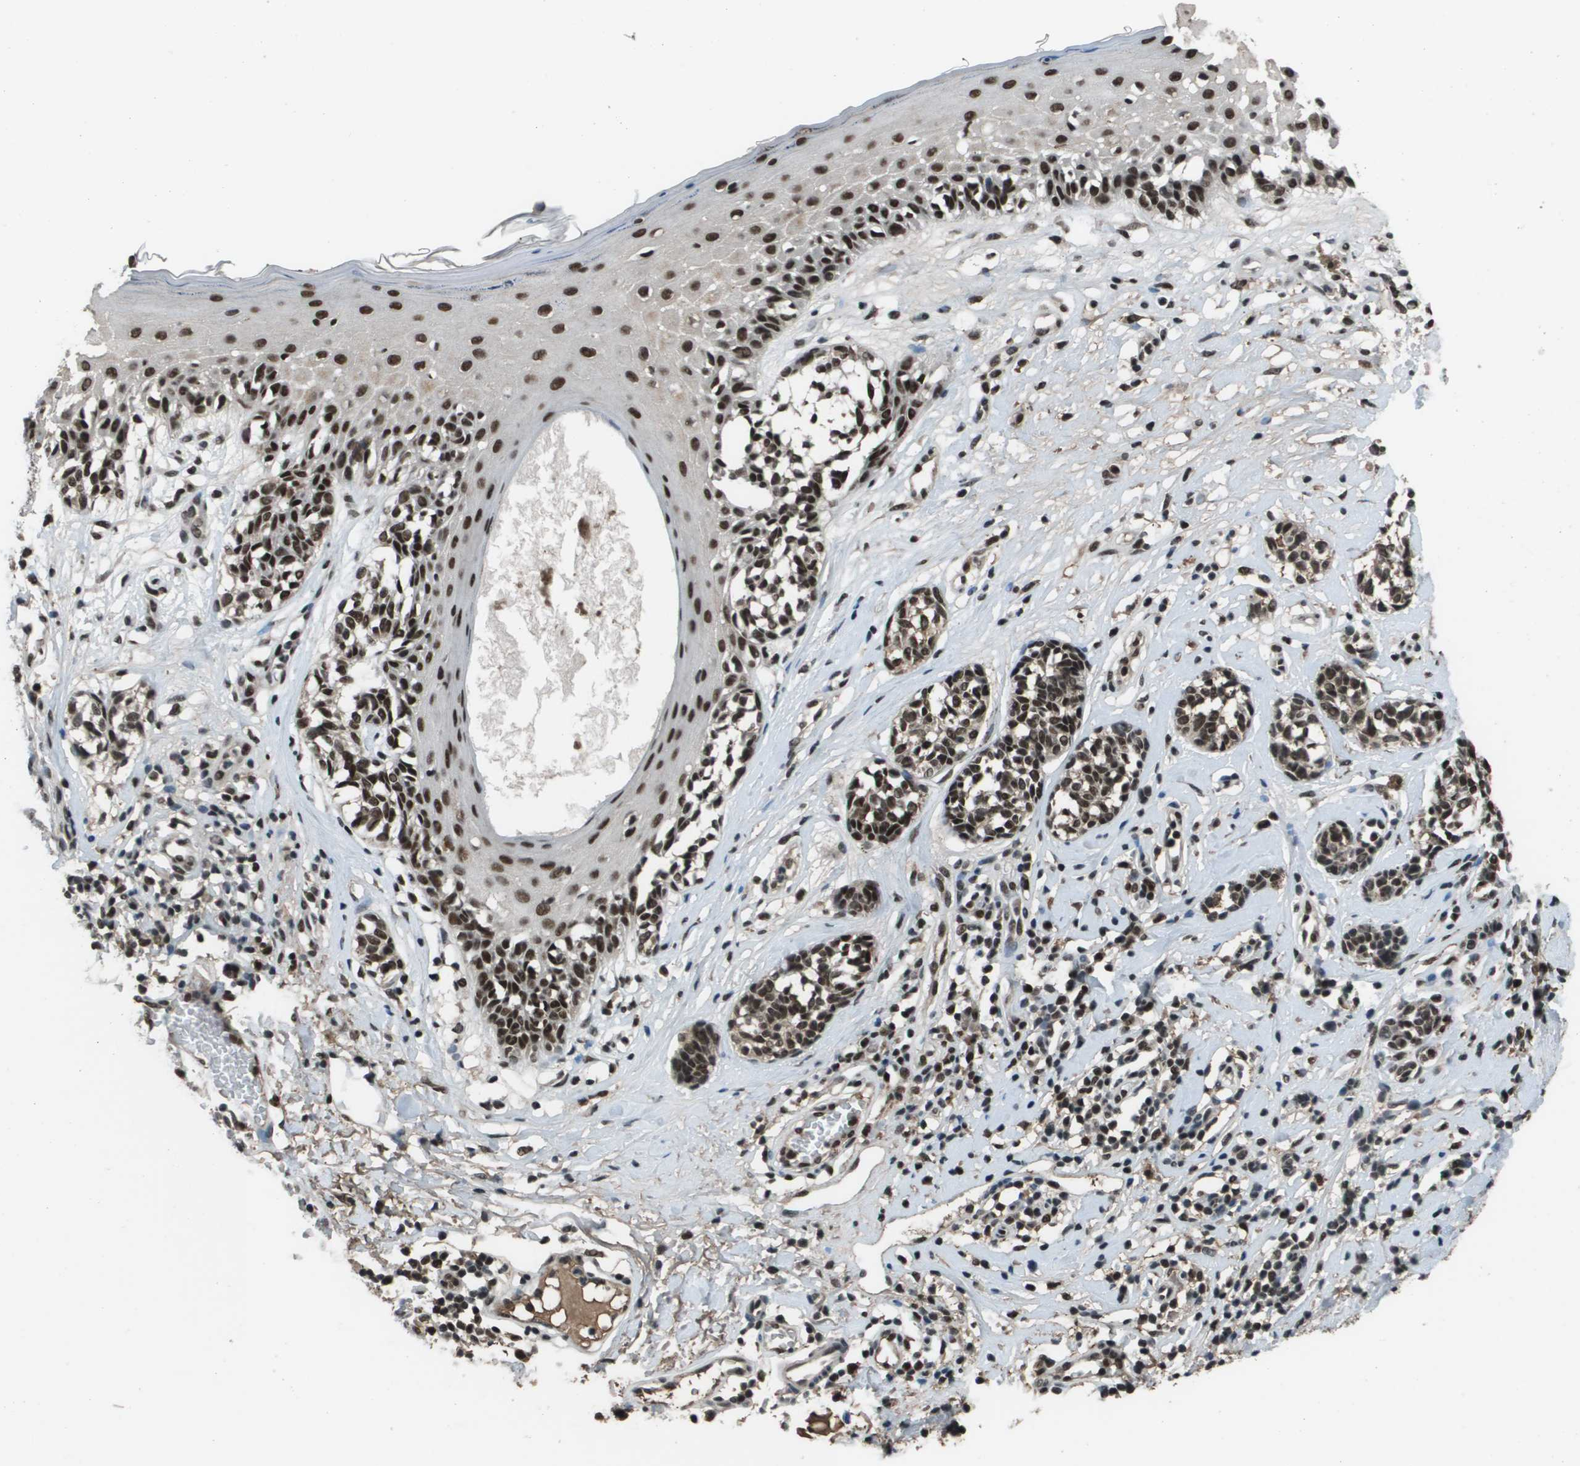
{"staining": {"intensity": "strong", "quantity": ">75%", "location": "nuclear"}, "tissue": "melanoma", "cell_type": "Tumor cells", "image_type": "cancer", "snomed": [{"axis": "morphology", "description": "Malignant melanoma, NOS"}, {"axis": "topography", "description": "Skin"}], "caption": "Malignant melanoma tissue displays strong nuclear staining in approximately >75% of tumor cells, visualized by immunohistochemistry. Ihc stains the protein of interest in brown and the nuclei are stained blue.", "gene": "THRAP3", "patient": {"sex": "male", "age": 64}}